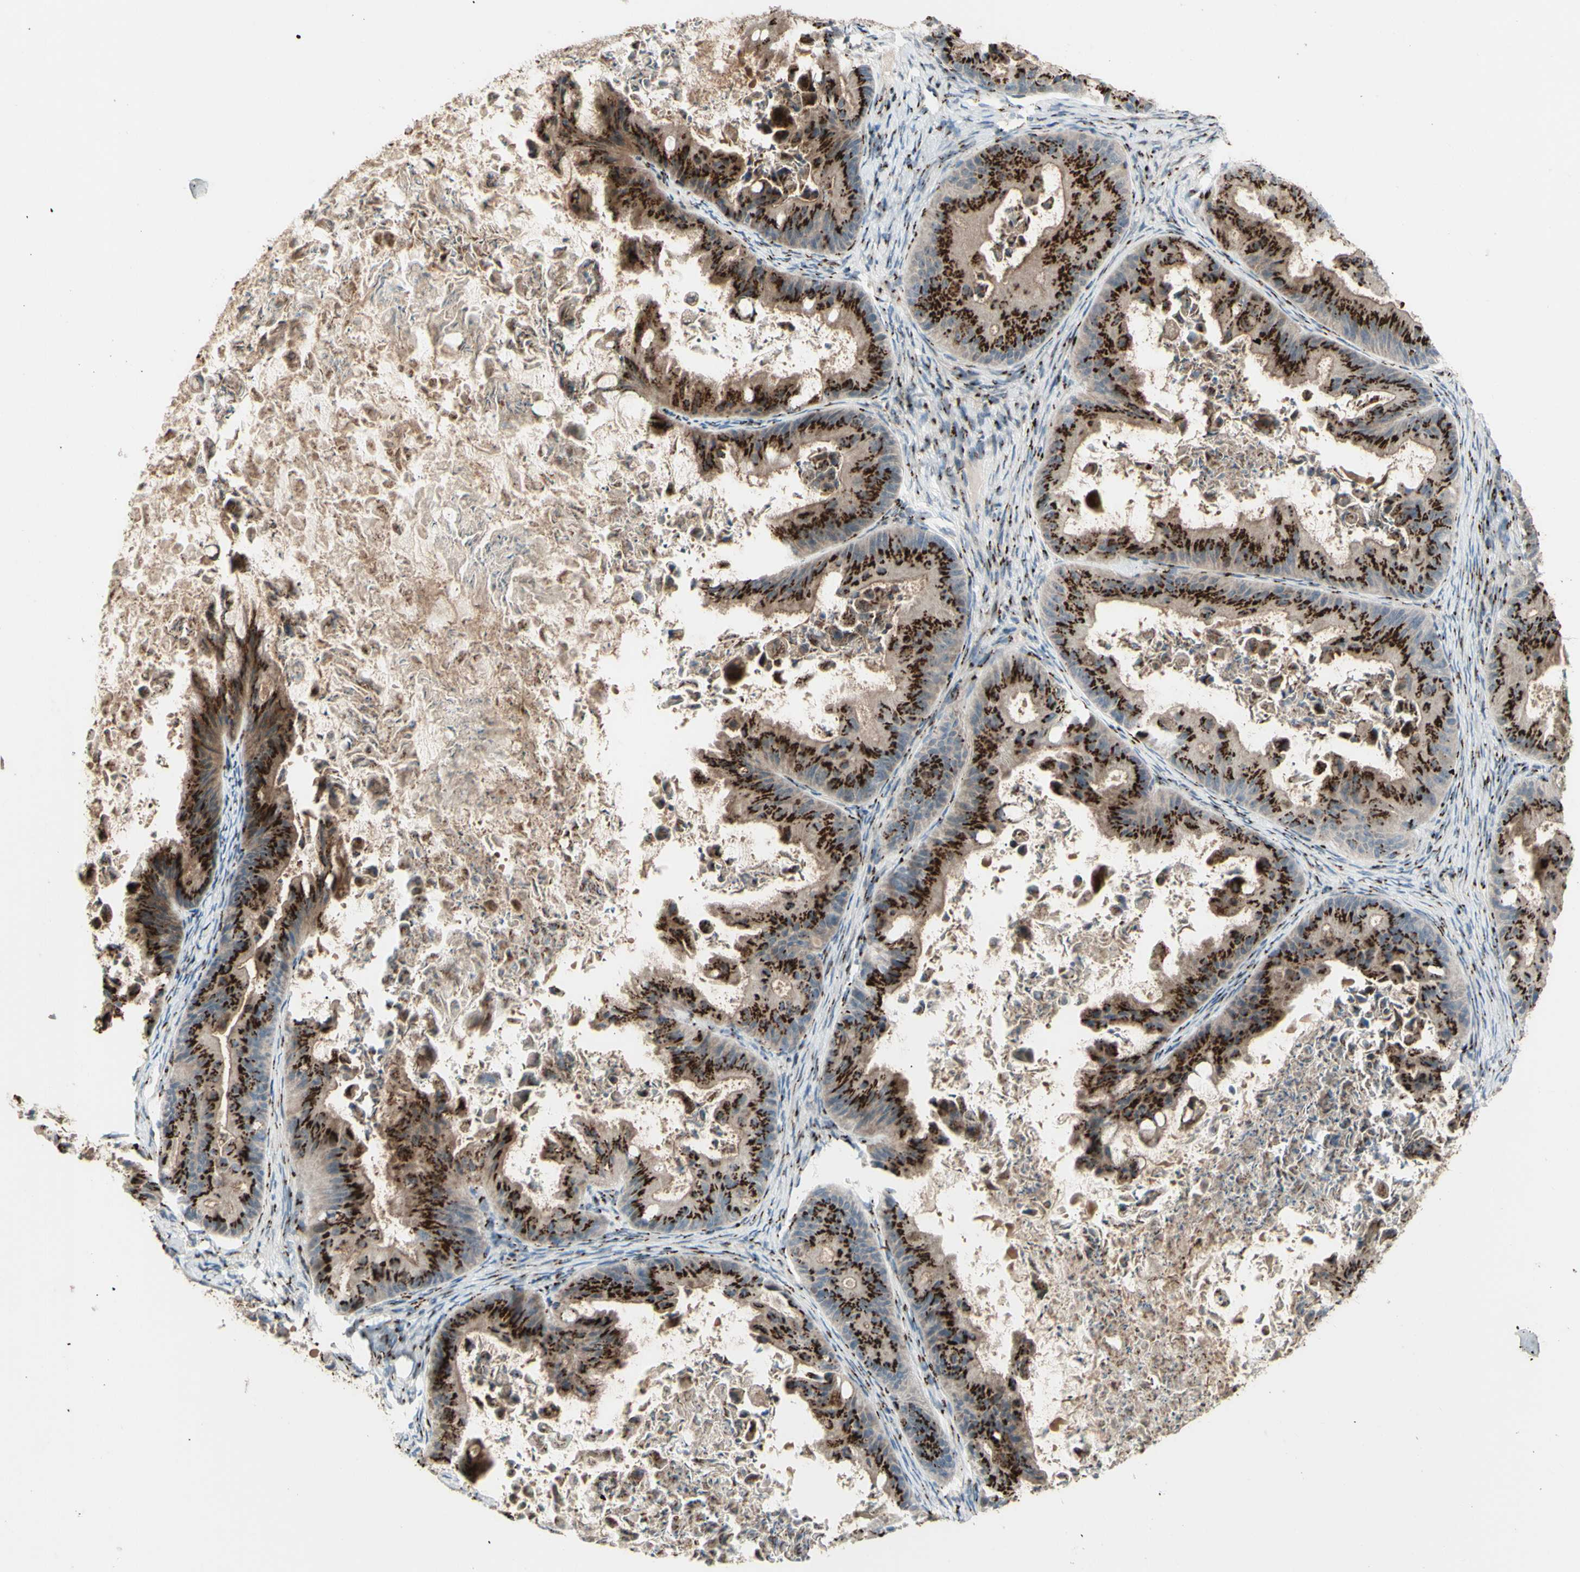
{"staining": {"intensity": "strong", "quantity": ">75%", "location": "cytoplasmic/membranous"}, "tissue": "ovarian cancer", "cell_type": "Tumor cells", "image_type": "cancer", "snomed": [{"axis": "morphology", "description": "Cystadenocarcinoma, mucinous, NOS"}, {"axis": "topography", "description": "Ovary"}], "caption": "IHC photomicrograph of human mucinous cystadenocarcinoma (ovarian) stained for a protein (brown), which exhibits high levels of strong cytoplasmic/membranous staining in about >75% of tumor cells.", "gene": "BPNT2", "patient": {"sex": "female", "age": 37}}